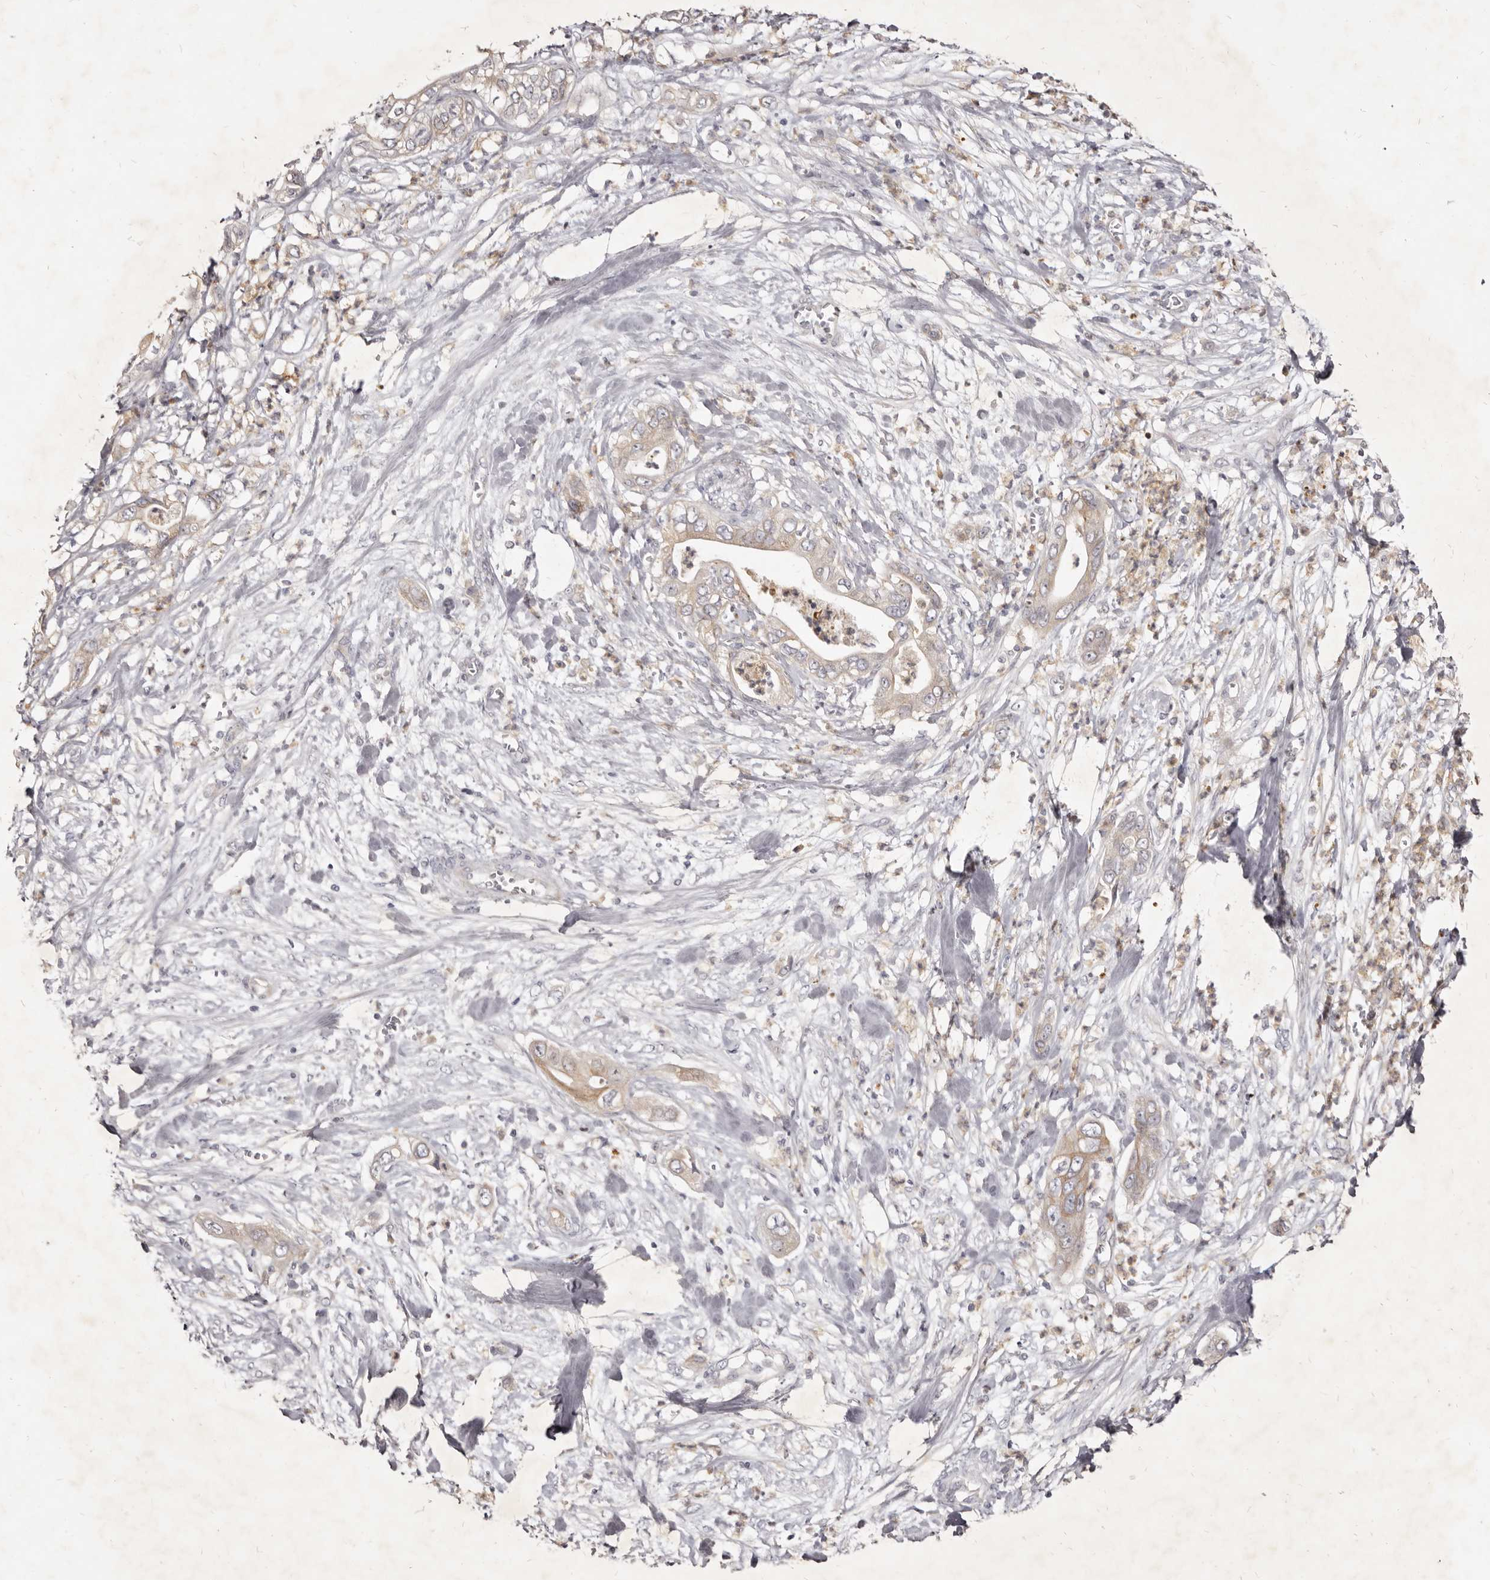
{"staining": {"intensity": "moderate", "quantity": "25%-75%", "location": "cytoplasmic/membranous"}, "tissue": "pancreatic cancer", "cell_type": "Tumor cells", "image_type": "cancer", "snomed": [{"axis": "morphology", "description": "Adenocarcinoma, NOS"}, {"axis": "topography", "description": "Pancreas"}], "caption": "Protein analysis of pancreatic cancer tissue shows moderate cytoplasmic/membranous positivity in about 25%-75% of tumor cells.", "gene": "KIF2B", "patient": {"sex": "female", "age": 78}}